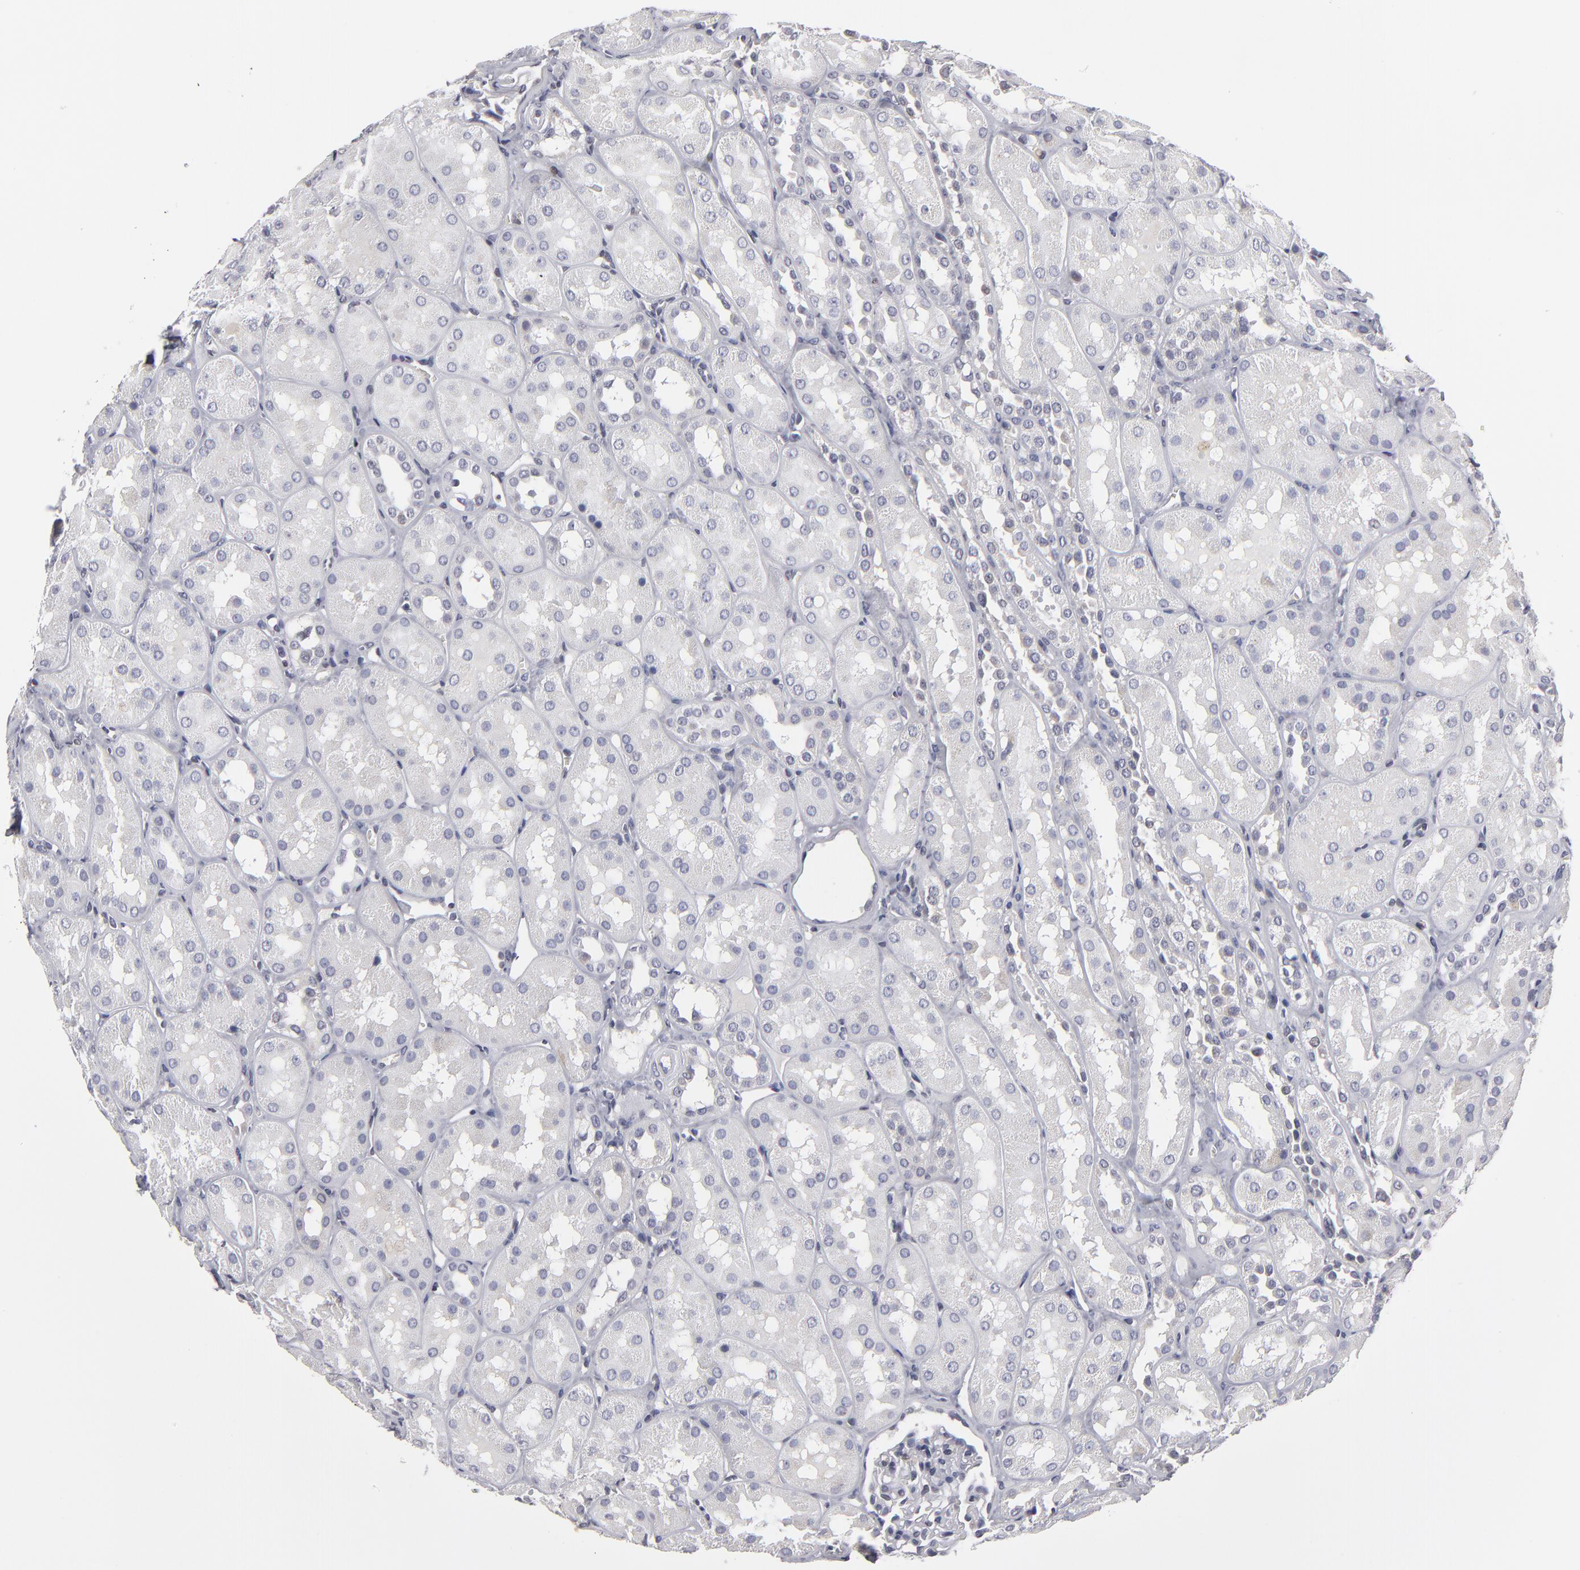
{"staining": {"intensity": "negative", "quantity": "none", "location": "none"}, "tissue": "kidney", "cell_type": "Cells in glomeruli", "image_type": "normal", "snomed": [{"axis": "morphology", "description": "Normal tissue, NOS"}, {"axis": "topography", "description": "Kidney"}], "caption": "Kidney stained for a protein using IHC exhibits no positivity cells in glomeruli.", "gene": "ODF2", "patient": {"sex": "male", "age": 16}}